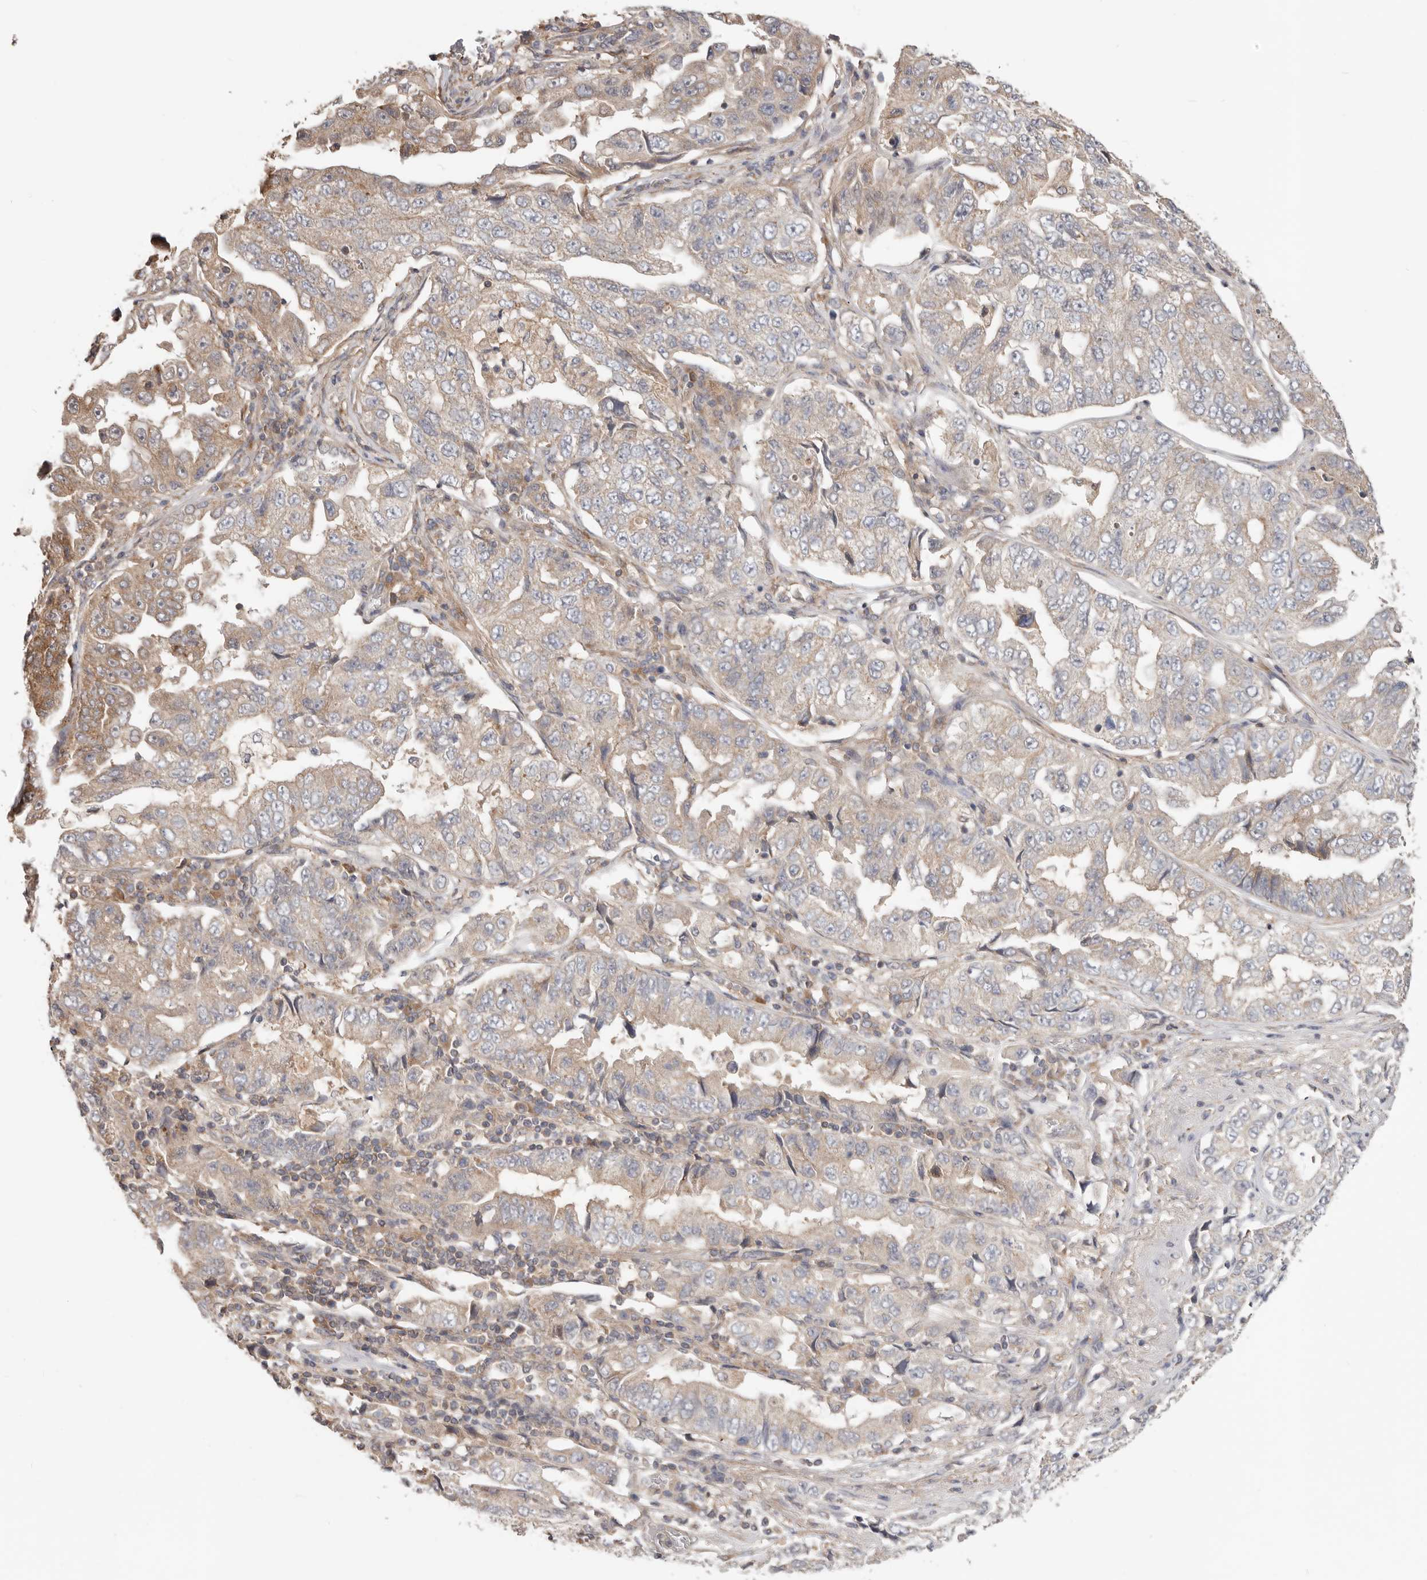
{"staining": {"intensity": "moderate", "quantity": "<25%", "location": "cytoplasmic/membranous"}, "tissue": "lung cancer", "cell_type": "Tumor cells", "image_type": "cancer", "snomed": [{"axis": "morphology", "description": "Adenocarcinoma, NOS"}, {"axis": "topography", "description": "Lung"}], "caption": "A brown stain shows moderate cytoplasmic/membranous staining of a protein in human lung cancer (adenocarcinoma) tumor cells. (brown staining indicates protein expression, while blue staining denotes nuclei).", "gene": "LRP6", "patient": {"sex": "female", "age": 51}}